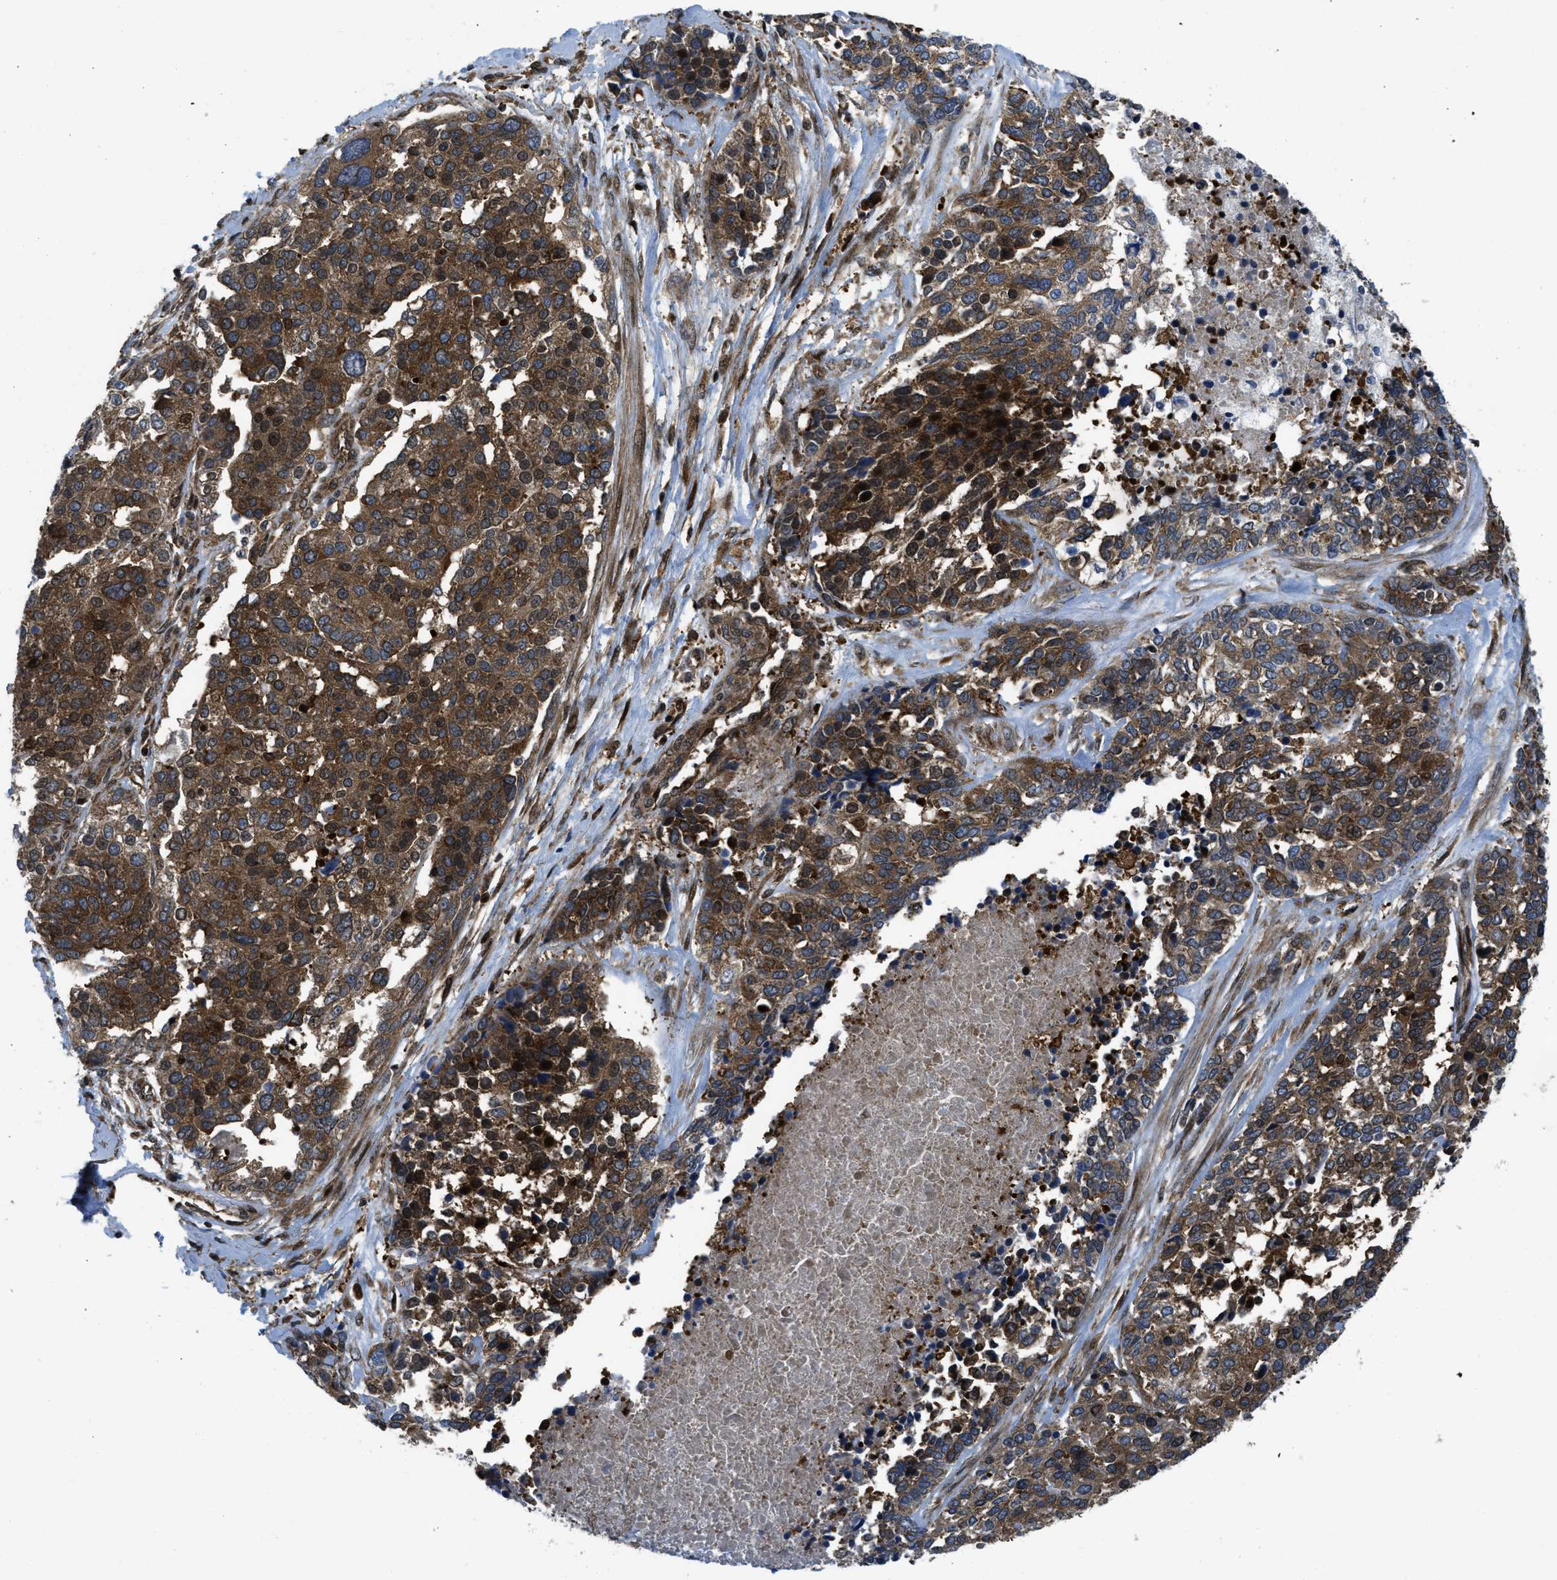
{"staining": {"intensity": "moderate", "quantity": ">75%", "location": "cytoplasmic/membranous,nuclear"}, "tissue": "ovarian cancer", "cell_type": "Tumor cells", "image_type": "cancer", "snomed": [{"axis": "morphology", "description": "Cystadenocarcinoma, serous, NOS"}, {"axis": "topography", "description": "Ovary"}], "caption": "The image reveals staining of serous cystadenocarcinoma (ovarian), revealing moderate cytoplasmic/membranous and nuclear protein expression (brown color) within tumor cells. Using DAB (brown) and hematoxylin (blue) stains, captured at high magnification using brightfield microscopy.", "gene": "PPP2CB", "patient": {"sex": "female", "age": 44}}